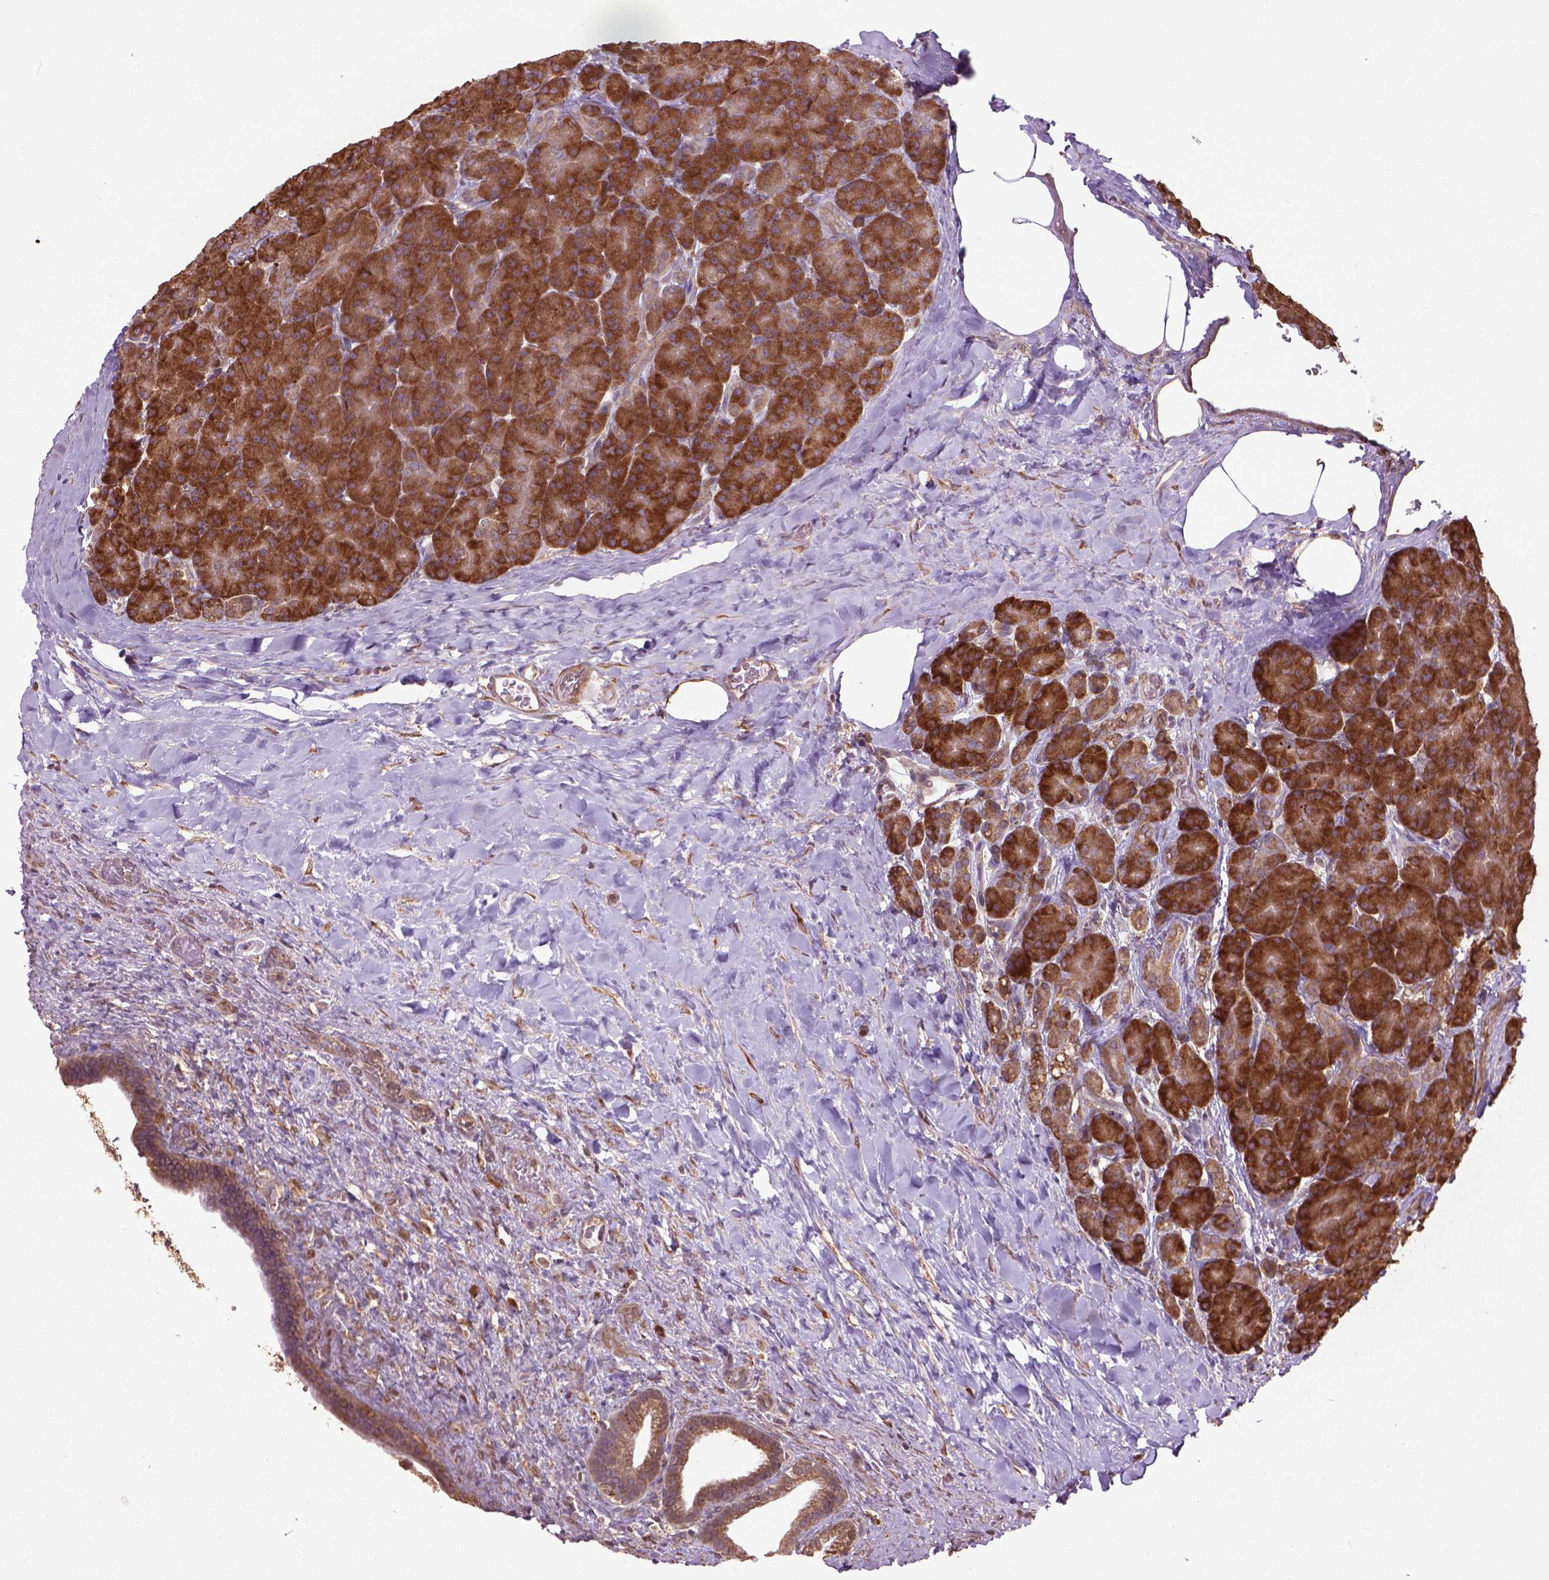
{"staining": {"intensity": "strong", "quantity": ">75%", "location": "cytoplasmic/membranous"}, "tissue": "pancreas", "cell_type": "Exocrine glandular cells", "image_type": "normal", "snomed": [{"axis": "morphology", "description": "Normal tissue, NOS"}, {"axis": "topography", "description": "Pancreas"}], "caption": "DAB immunohistochemical staining of benign human pancreas displays strong cytoplasmic/membranous protein positivity in about >75% of exocrine glandular cells.", "gene": "GAS1", "patient": {"sex": "male", "age": 57}}